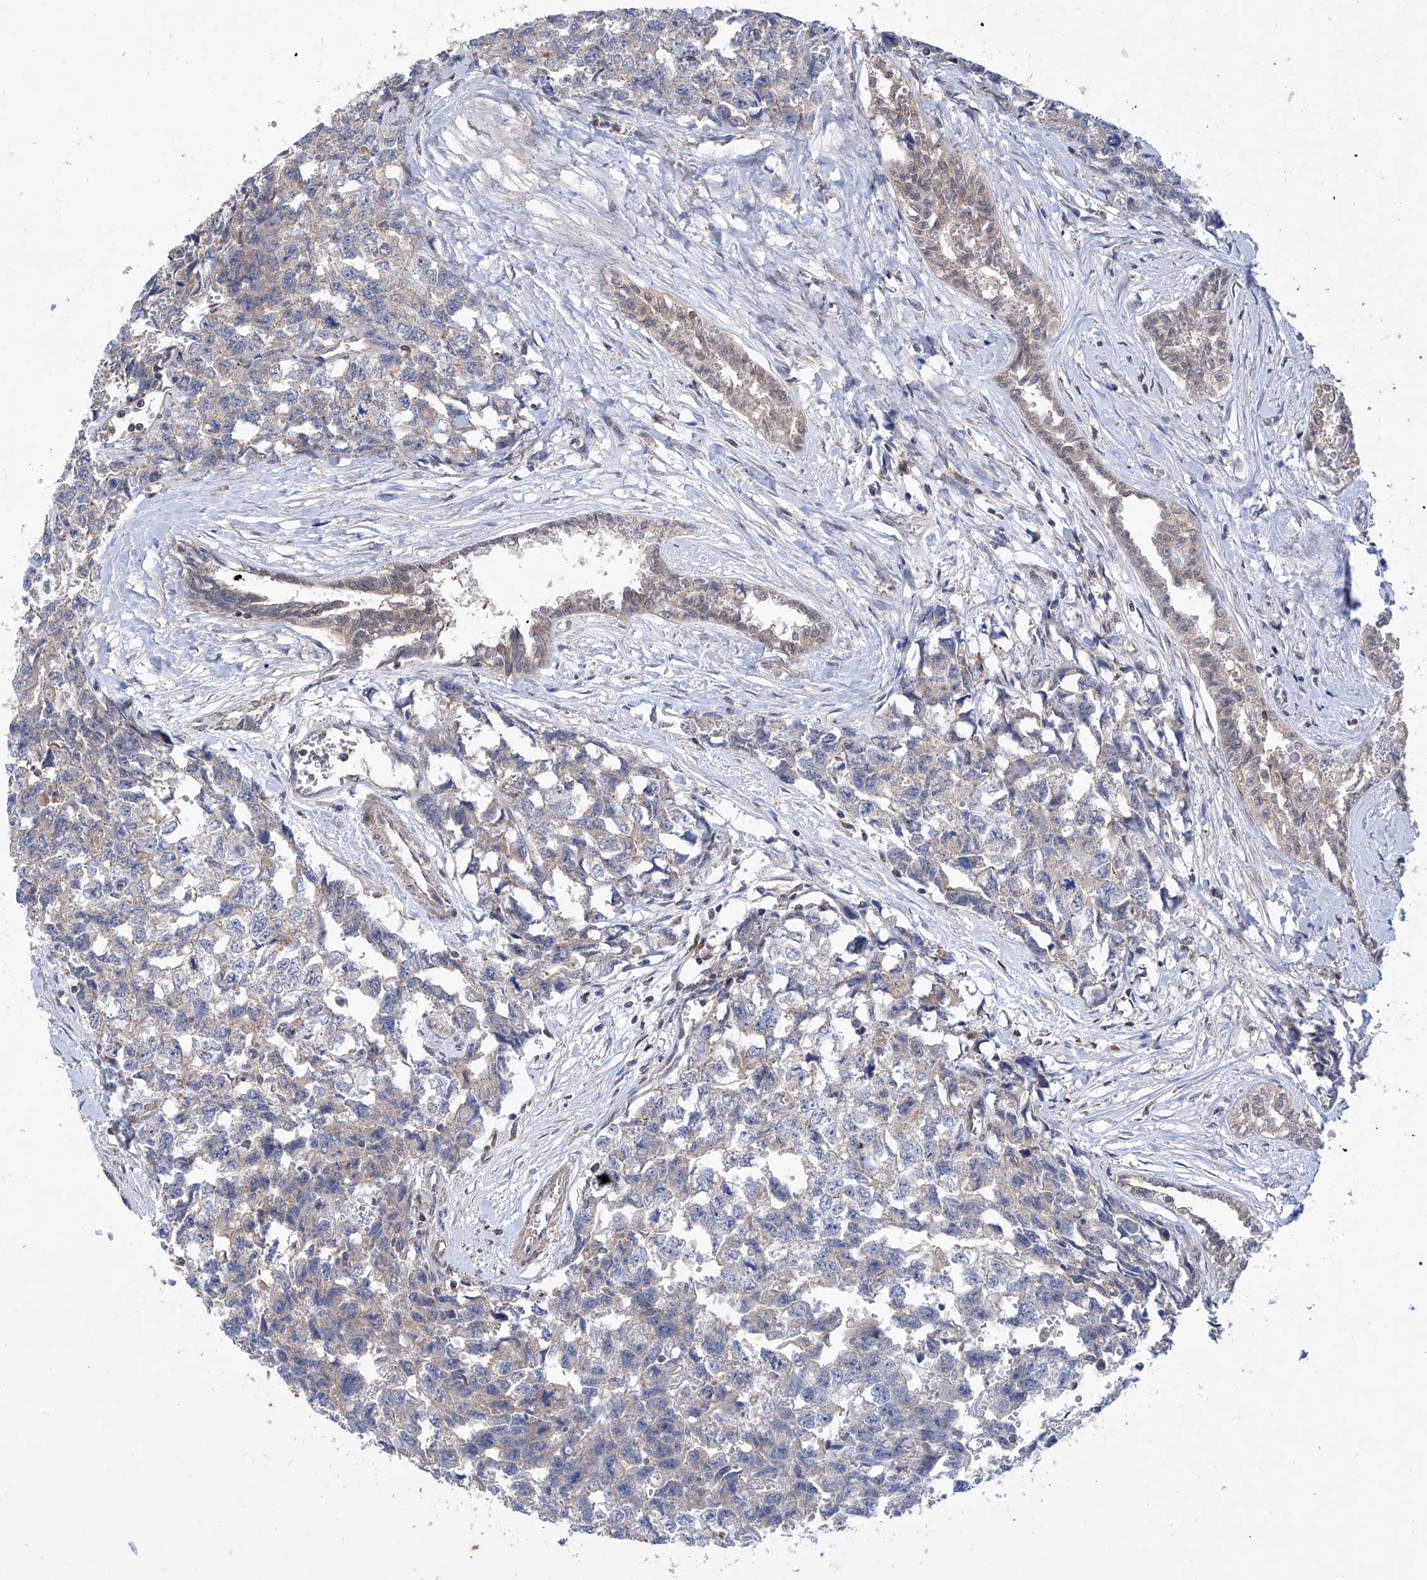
{"staining": {"intensity": "weak", "quantity": "<25%", "location": "cytoplasmic/membranous"}, "tissue": "testis cancer", "cell_type": "Tumor cells", "image_type": "cancer", "snomed": [{"axis": "morphology", "description": "Carcinoma, Embryonal, NOS"}, {"axis": "topography", "description": "Testis"}], "caption": "Tumor cells show no significant positivity in embryonal carcinoma (testis).", "gene": "KIFC2", "patient": {"sex": "male", "age": 31}}